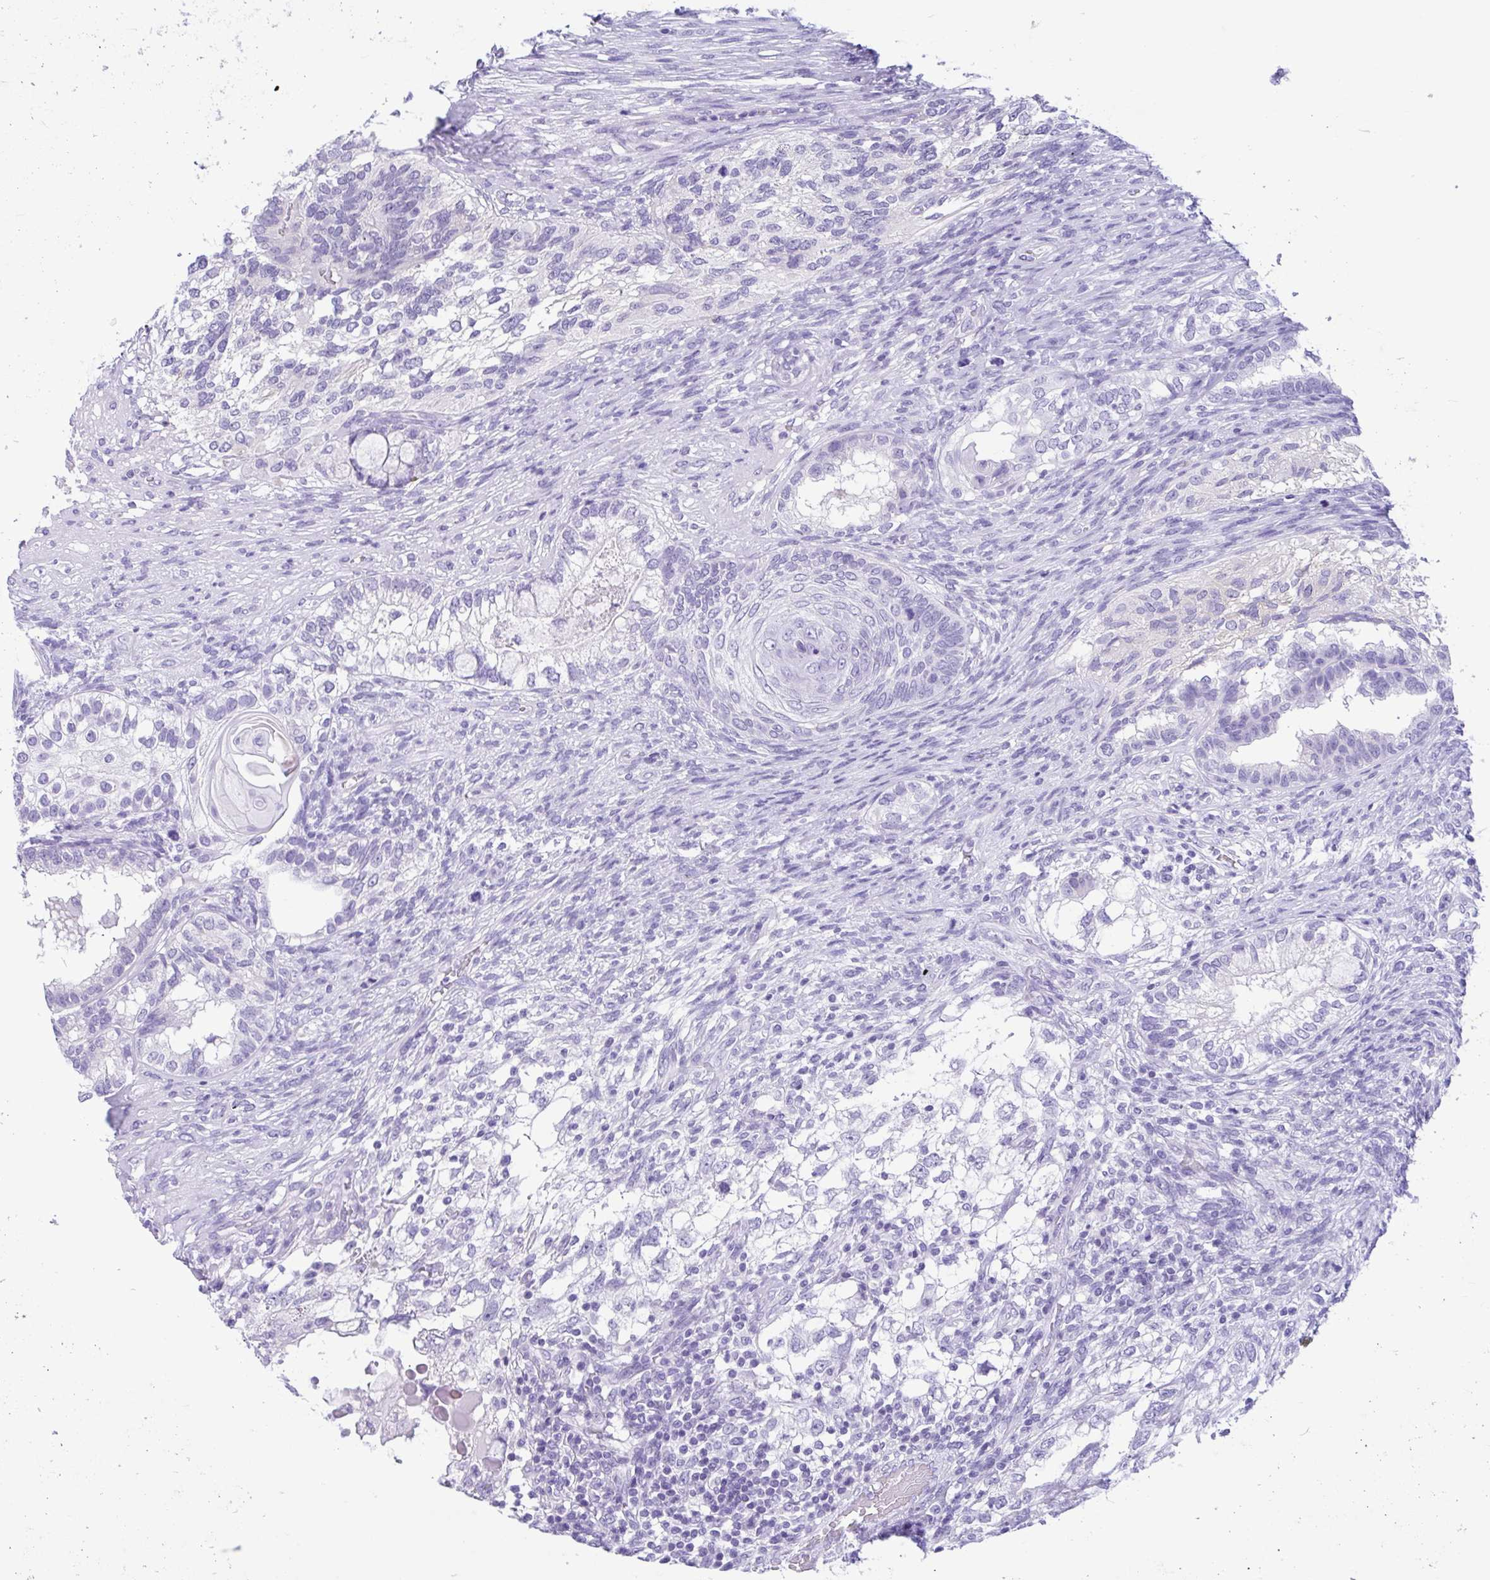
{"staining": {"intensity": "negative", "quantity": "none", "location": "none"}, "tissue": "testis cancer", "cell_type": "Tumor cells", "image_type": "cancer", "snomed": [{"axis": "morphology", "description": "Seminoma, NOS"}, {"axis": "morphology", "description": "Carcinoma, Embryonal, NOS"}, {"axis": "topography", "description": "Testis"}], "caption": "Testis embryonal carcinoma was stained to show a protein in brown. There is no significant positivity in tumor cells.", "gene": "OR4N4", "patient": {"sex": "male", "age": 41}}